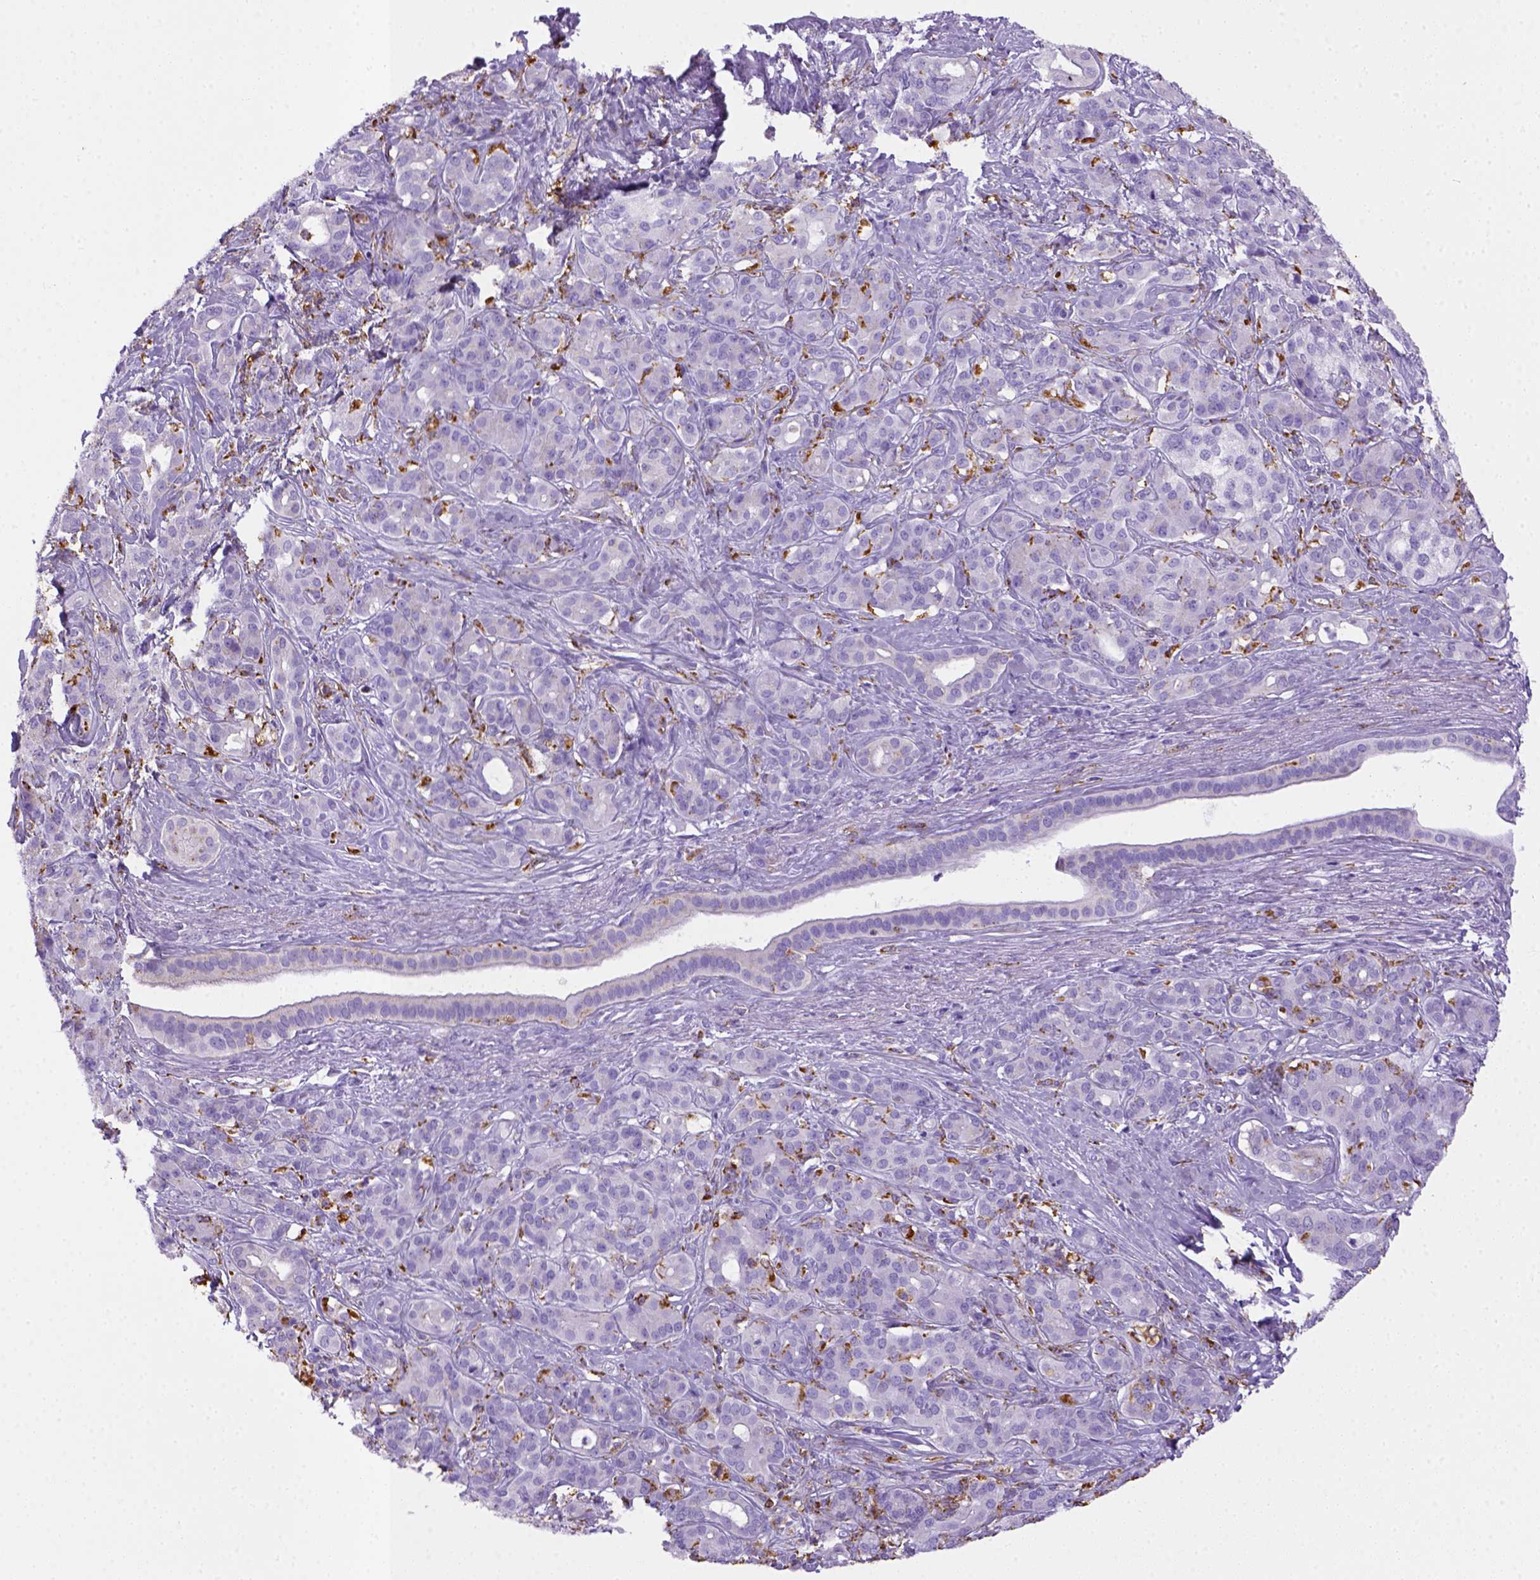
{"staining": {"intensity": "negative", "quantity": "none", "location": "none"}, "tissue": "pancreatic cancer", "cell_type": "Tumor cells", "image_type": "cancer", "snomed": [{"axis": "morphology", "description": "Normal tissue, NOS"}, {"axis": "morphology", "description": "Inflammation, NOS"}, {"axis": "morphology", "description": "Adenocarcinoma, NOS"}, {"axis": "topography", "description": "Pancreas"}], "caption": "An IHC photomicrograph of pancreatic cancer (adenocarcinoma) is shown. There is no staining in tumor cells of pancreatic cancer (adenocarcinoma). (Brightfield microscopy of DAB immunohistochemistry at high magnification).", "gene": "CD68", "patient": {"sex": "male", "age": 57}}